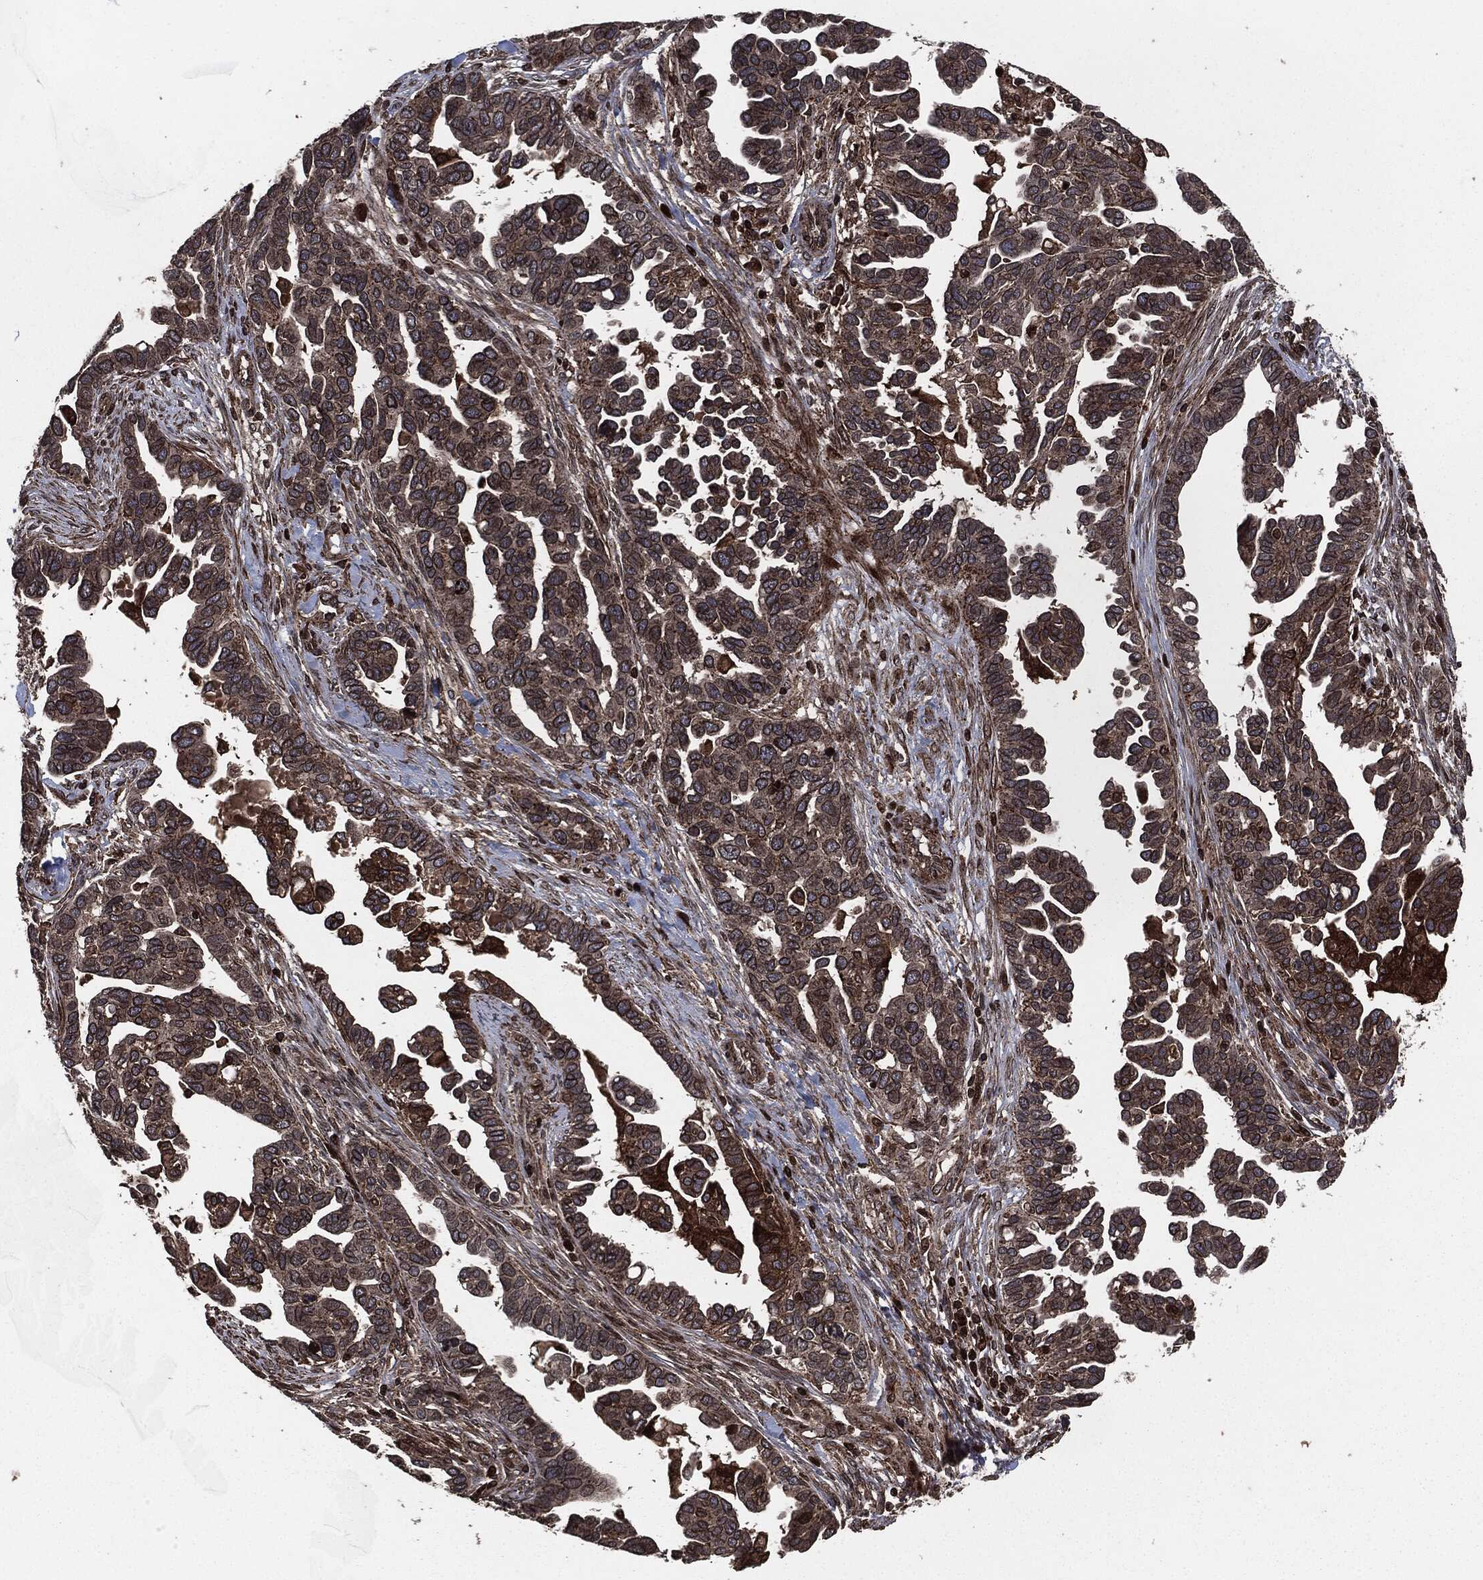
{"staining": {"intensity": "moderate", "quantity": "25%-75%", "location": "cytoplasmic/membranous"}, "tissue": "ovarian cancer", "cell_type": "Tumor cells", "image_type": "cancer", "snomed": [{"axis": "morphology", "description": "Cystadenocarcinoma, serous, NOS"}, {"axis": "topography", "description": "Ovary"}], "caption": "DAB immunohistochemical staining of human ovarian cancer demonstrates moderate cytoplasmic/membranous protein expression in about 25%-75% of tumor cells.", "gene": "IFIT1", "patient": {"sex": "female", "age": 54}}